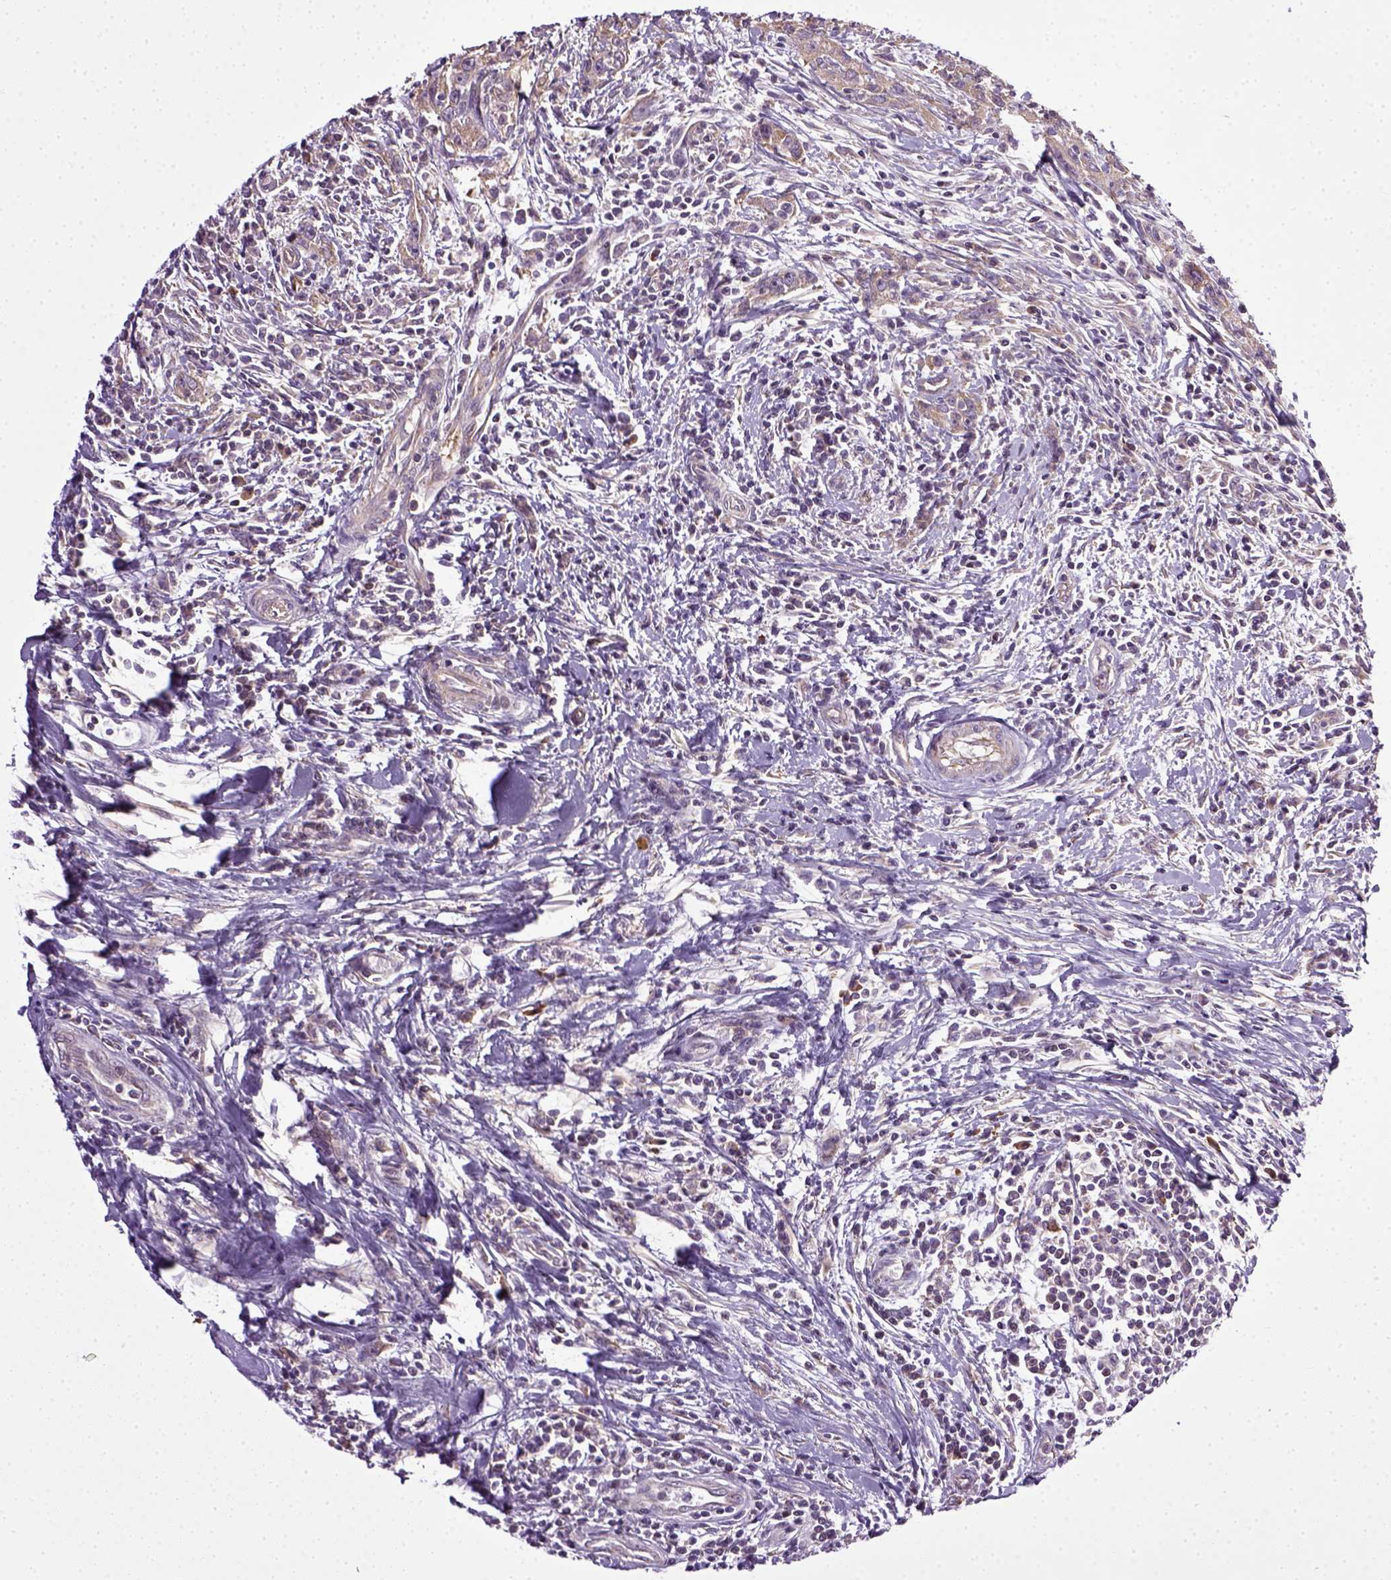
{"staining": {"intensity": "negative", "quantity": "none", "location": "none"}, "tissue": "urothelial cancer", "cell_type": "Tumor cells", "image_type": "cancer", "snomed": [{"axis": "morphology", "description": "Urothelial carcinoma, High grade"}, {"axis": "topography", "description": "Urinary bladder"}], "caption": "High-grade urothelial carcinoma was stained to show a protein in brown. There is no significant staining in tumor cells.", "gene": "TPRG1", "patient": {"sex": "male", "age": 83}}